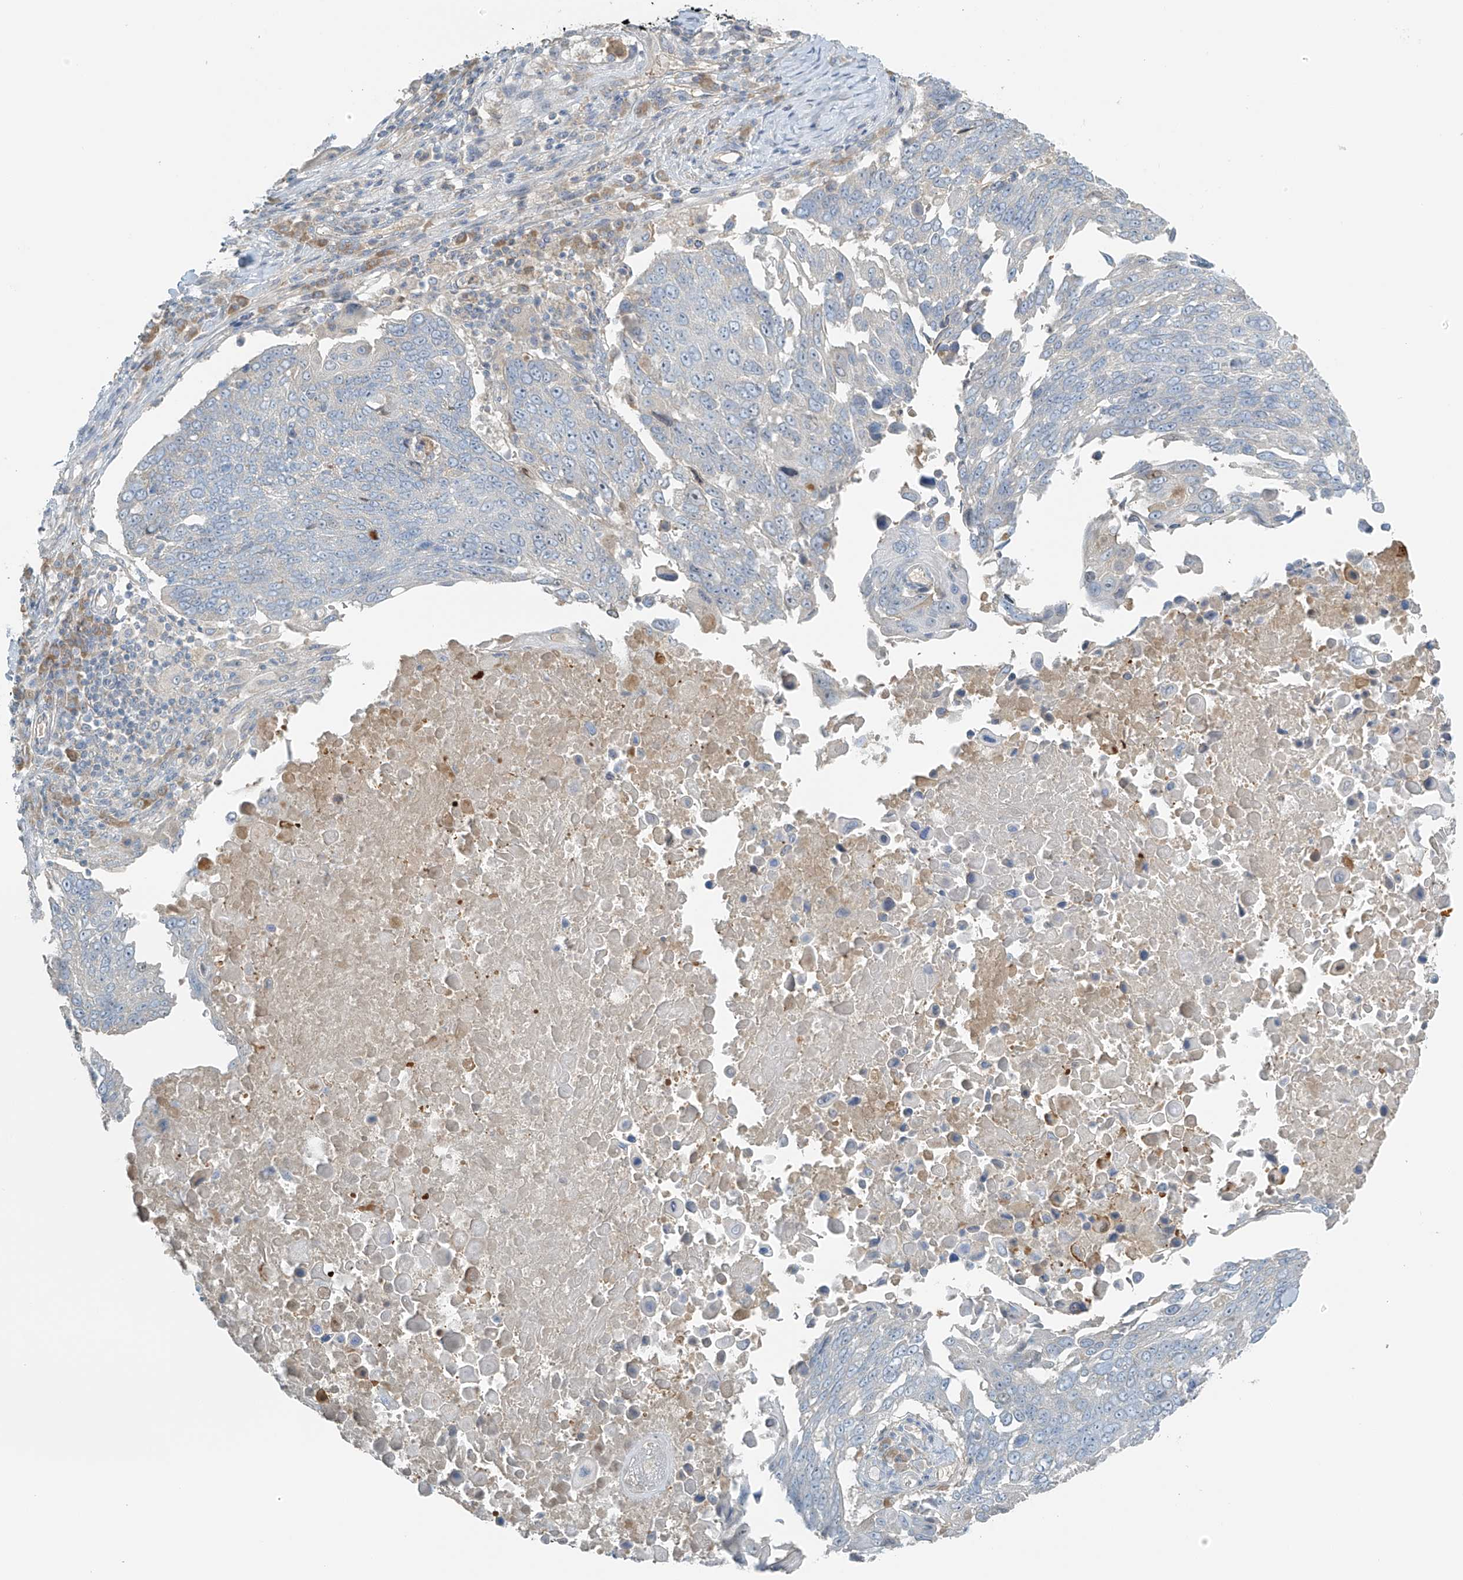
{"staining": {"intensity": "negative", "quantity": "none", "location": "none"}, "tissue": "lung cancer", "cell_type": "Tumor cells", "image_type": "cancer", "snomed": [{"axis": "morphology", "description": "Squamous cell carcinoma, NOS"}, {"axis": "topography", "description": "Lung"}], "caption": "High magnification brightfield microscopy of squamous cell carcinoma (lung) stained with DAB (brown) and counterstained with hematoxylin (blue): tumor cells show no significant staining.", "gene": "FAM131C", "patient": {"sex": "male", "age": 66}}